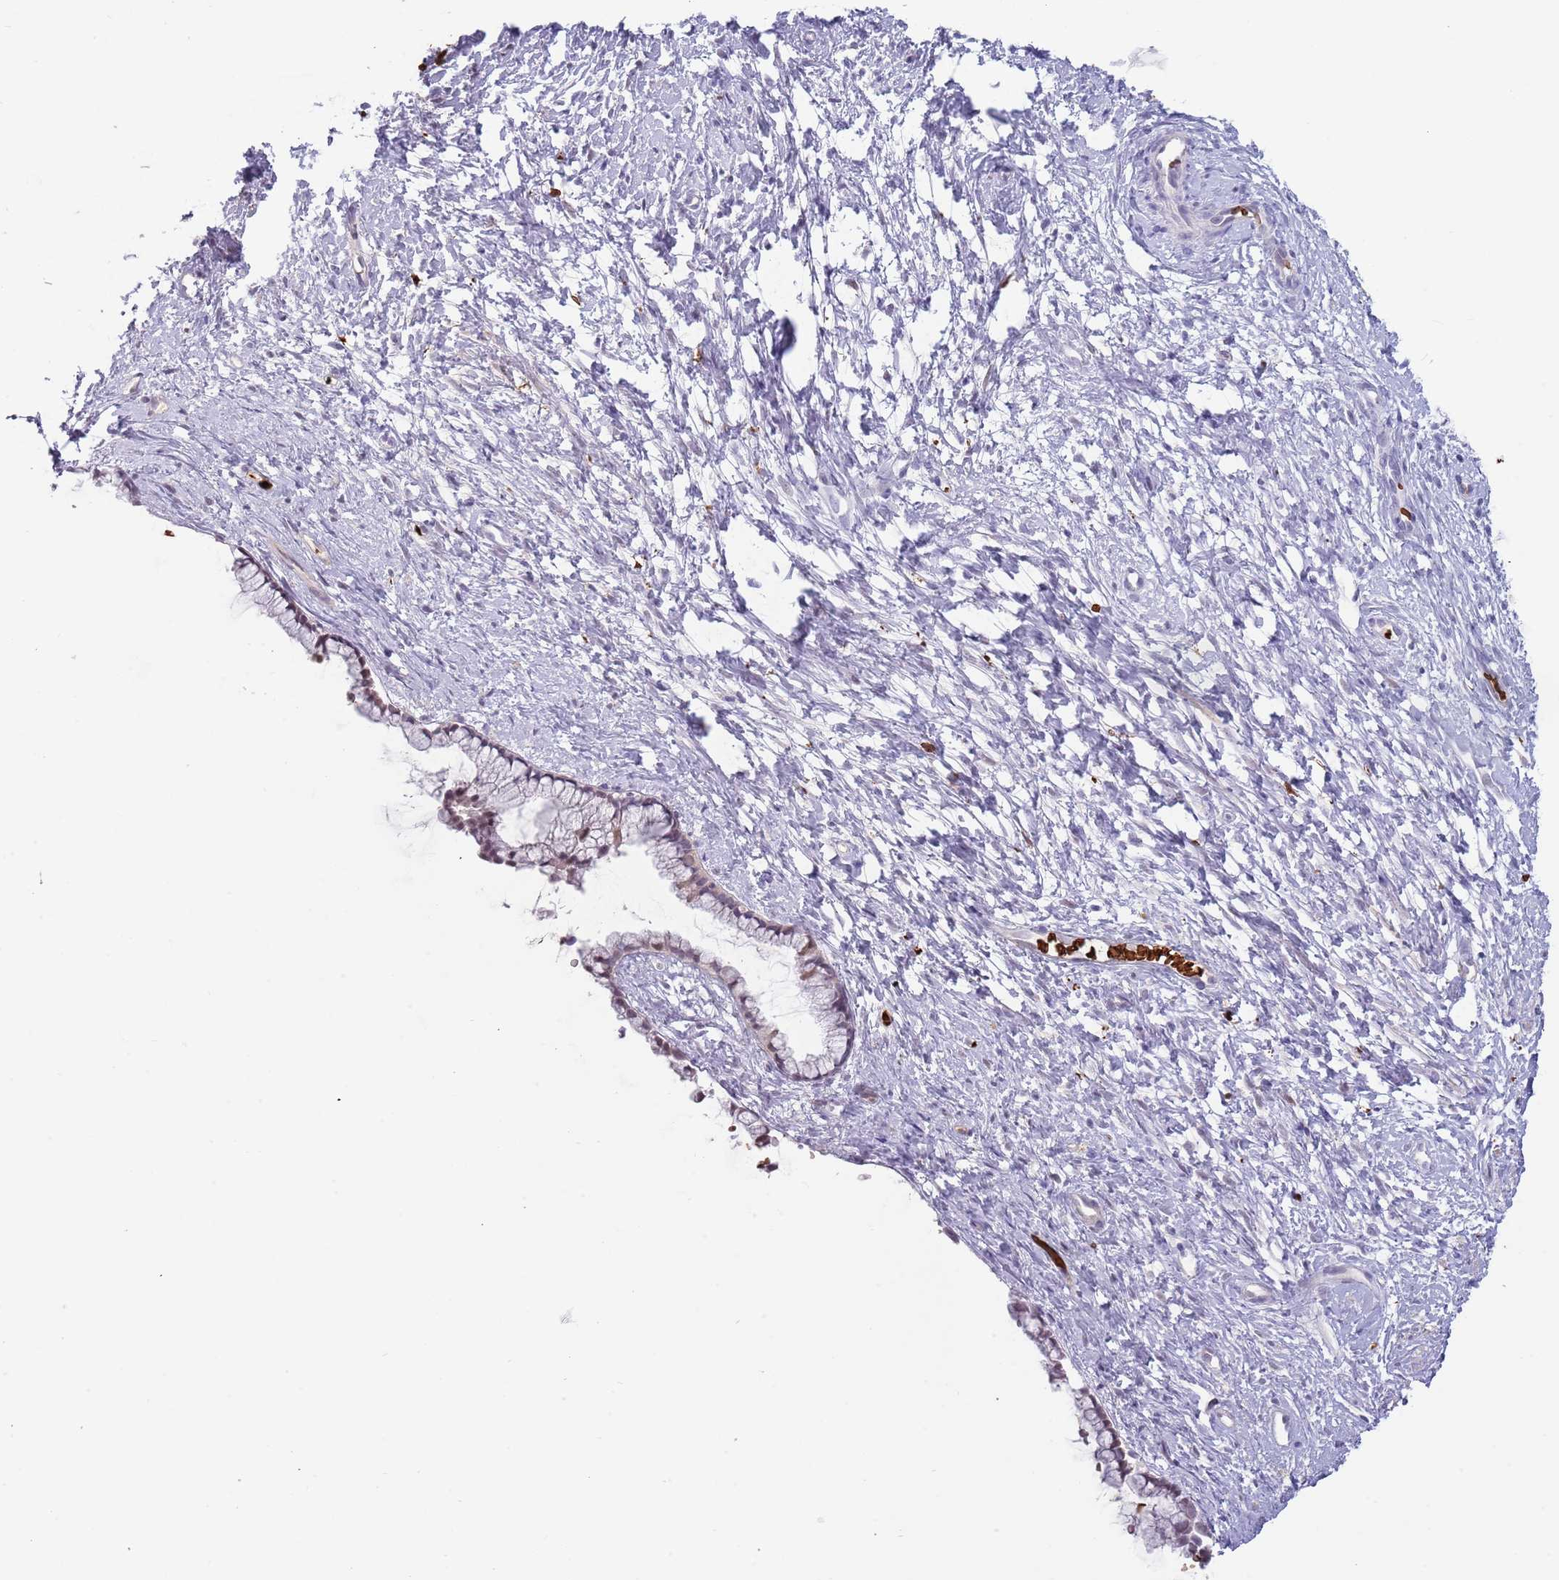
{"staining": {"intensity": "weak", "quantity": "25%-75%", "location": "cytoplasmic/membranous"}, "tissue": "cervix", "cell_type": "Glandular cells", "image_type": "normal", "snomed": [{"axis": "morphology", "description": "Normal tissue, NOS"}, {"axis": "topography", "description": "Cervix"}], "caption": "Cervix stained with IHC reveals weak cytoplasmic/membranous positivity in about 25%-75% of glandular cells.", "gene": "LYPD6B", "patient": {"sex": "female", "age": 57}}